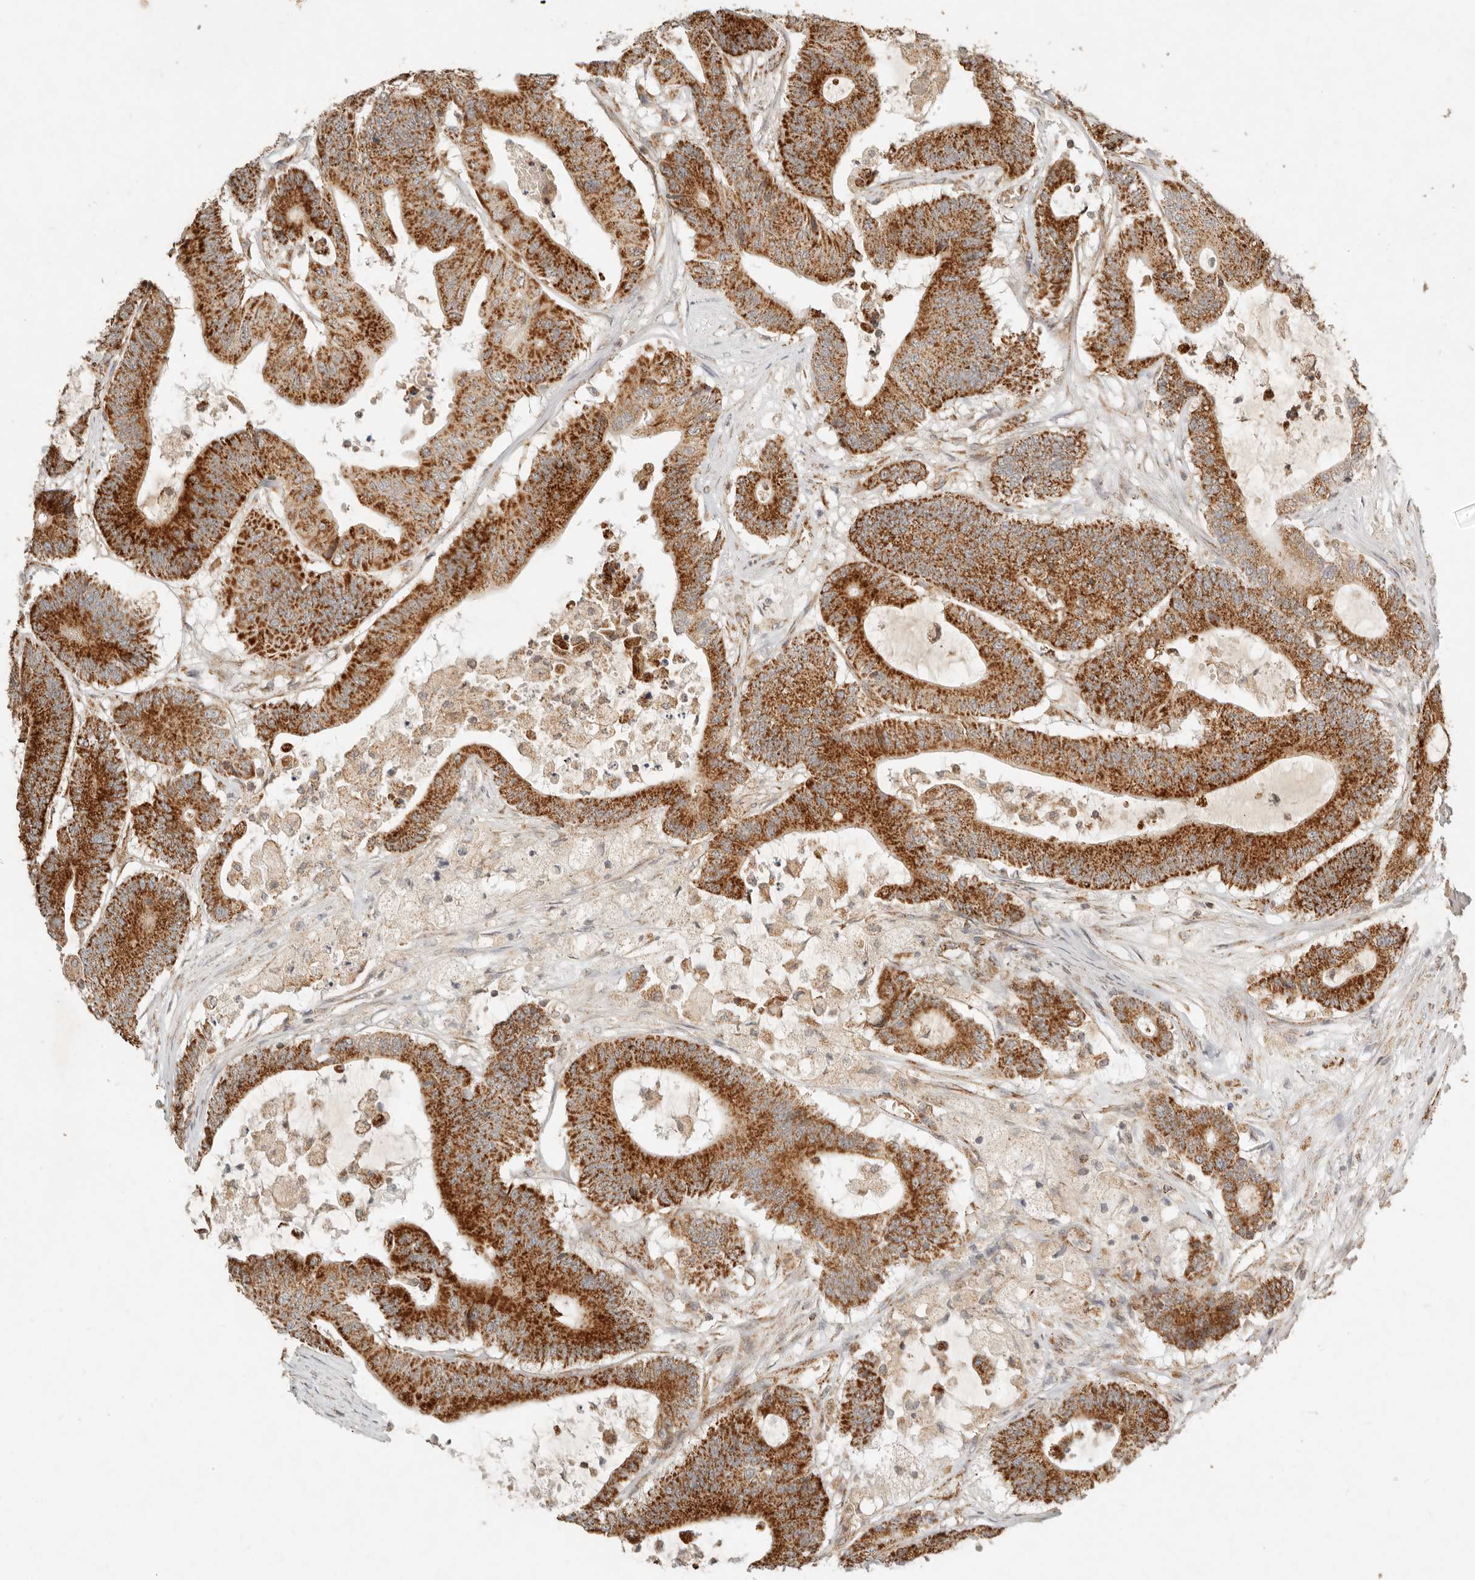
{"staining": {"intensity": "strong", "quantity": ">75%", "location": "cytoplasmic/membranous"}, "tissue": "colorectal cancer", "cell_type": "Tumor cells", "image_type": "cancer", "snomed": [{"axis": "morphology", "description": "Adenocarcinoma, NOS"}, {"axis": "topography", "description": "Colon"}], "caption": "Protein staining by IHC displays strong cytoplasmic/membranous positivity in about >75% of tumor cells in colorectal cancer (adenocarcinoma).", "gene": "MRPL55", "patient": {"sex": "female", "age": 84}}